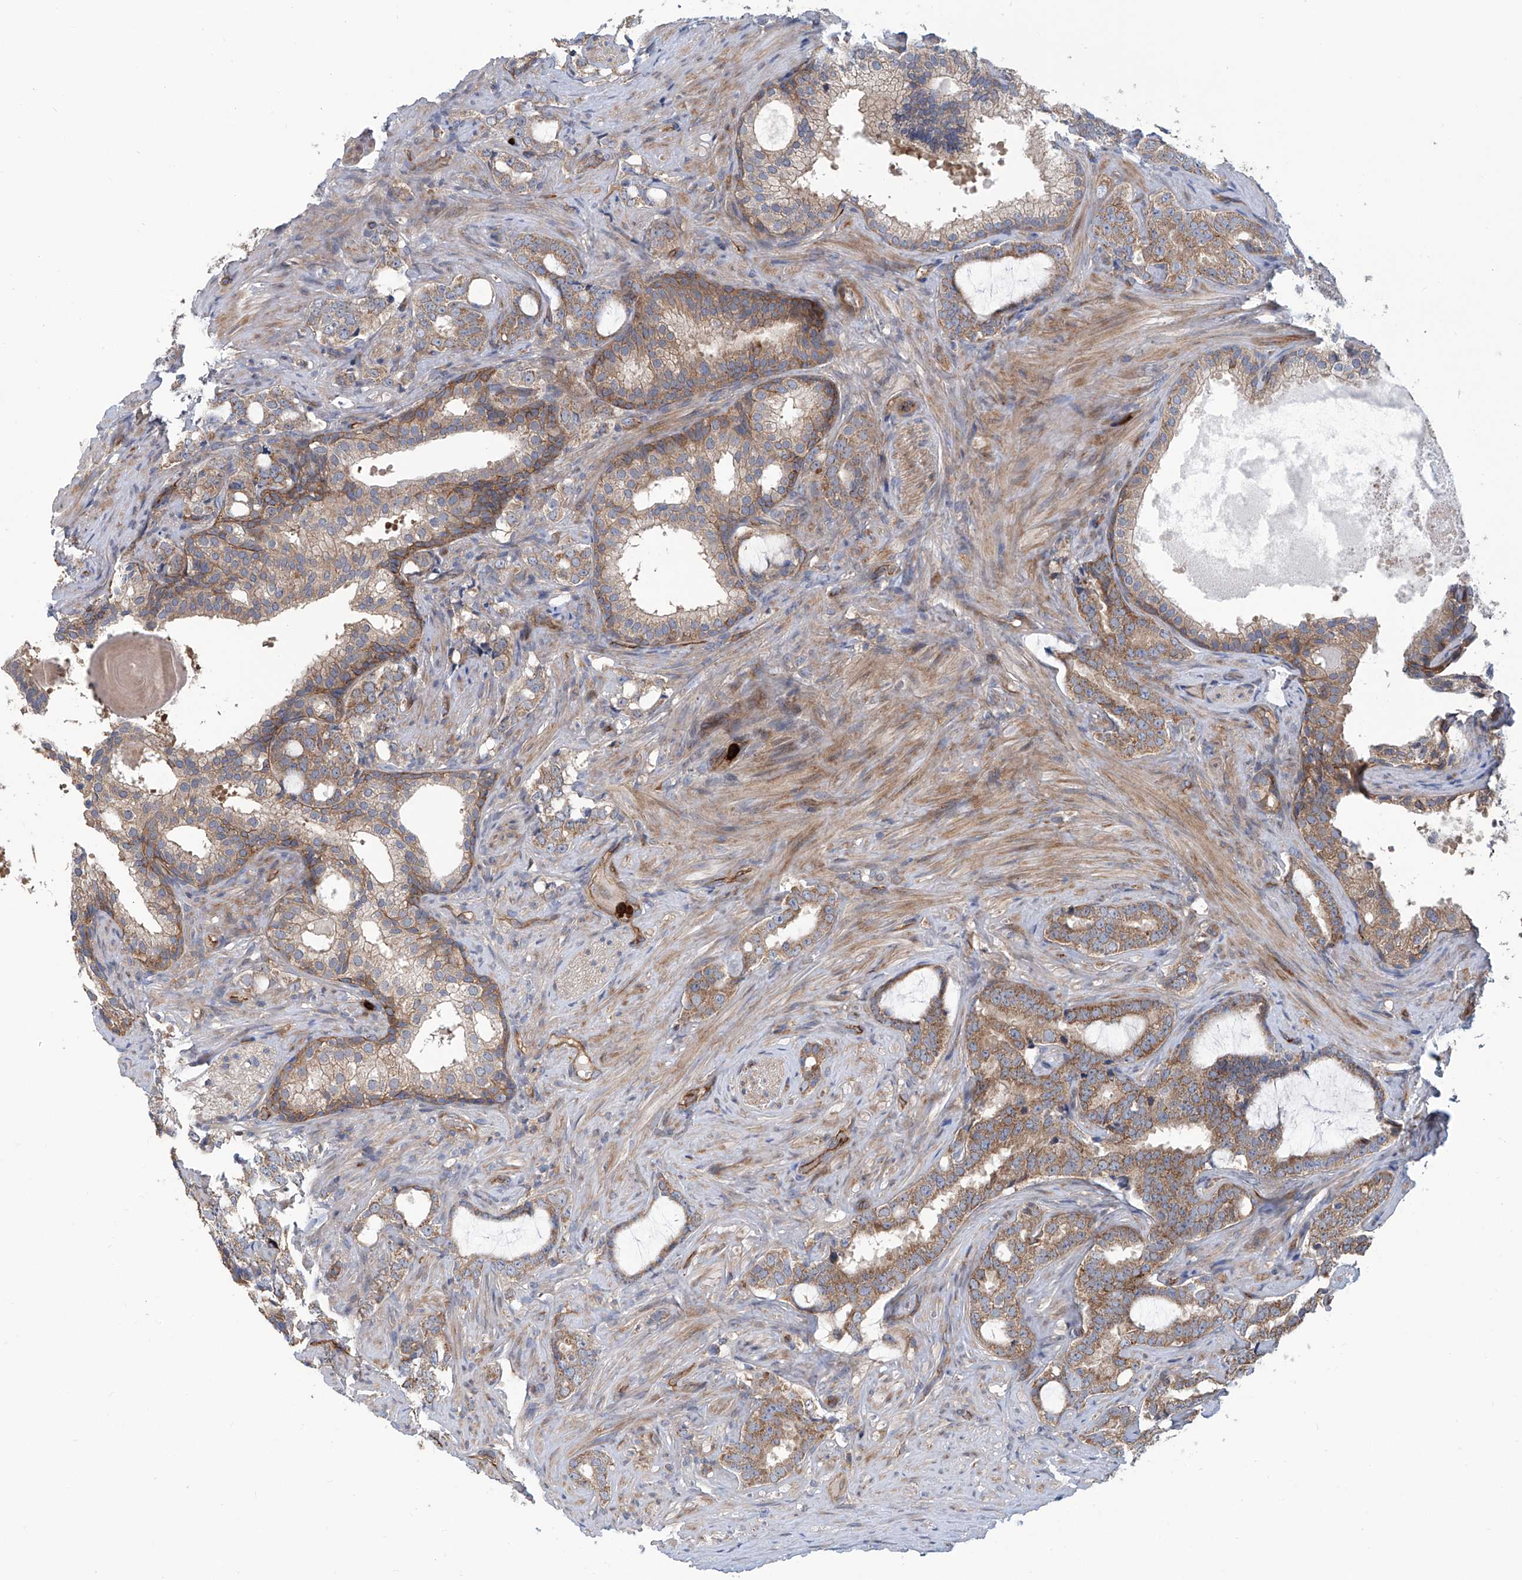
{"staining": {"intensity": "moderate", "quantity": ">75%", "location": "cytoplasmic/membranous"}, "tissue": "prostate cancer", "cell_type": "Tumor cells", "image_type": "cancer", "snomed": [{"axis": "morphology", "description": "Adenocarcinoma, High grade"}, {"axis": "topography", "description": "Prostate"}], "caption": "Protein expression analysis of human prostate high-grade adenocarcinoma reveals moderate cytoplasmic/membranous expression in approximately >75% of tumor cells.", "gene": "EIF2D", "patient": {"sex": "male", "age": 64}}